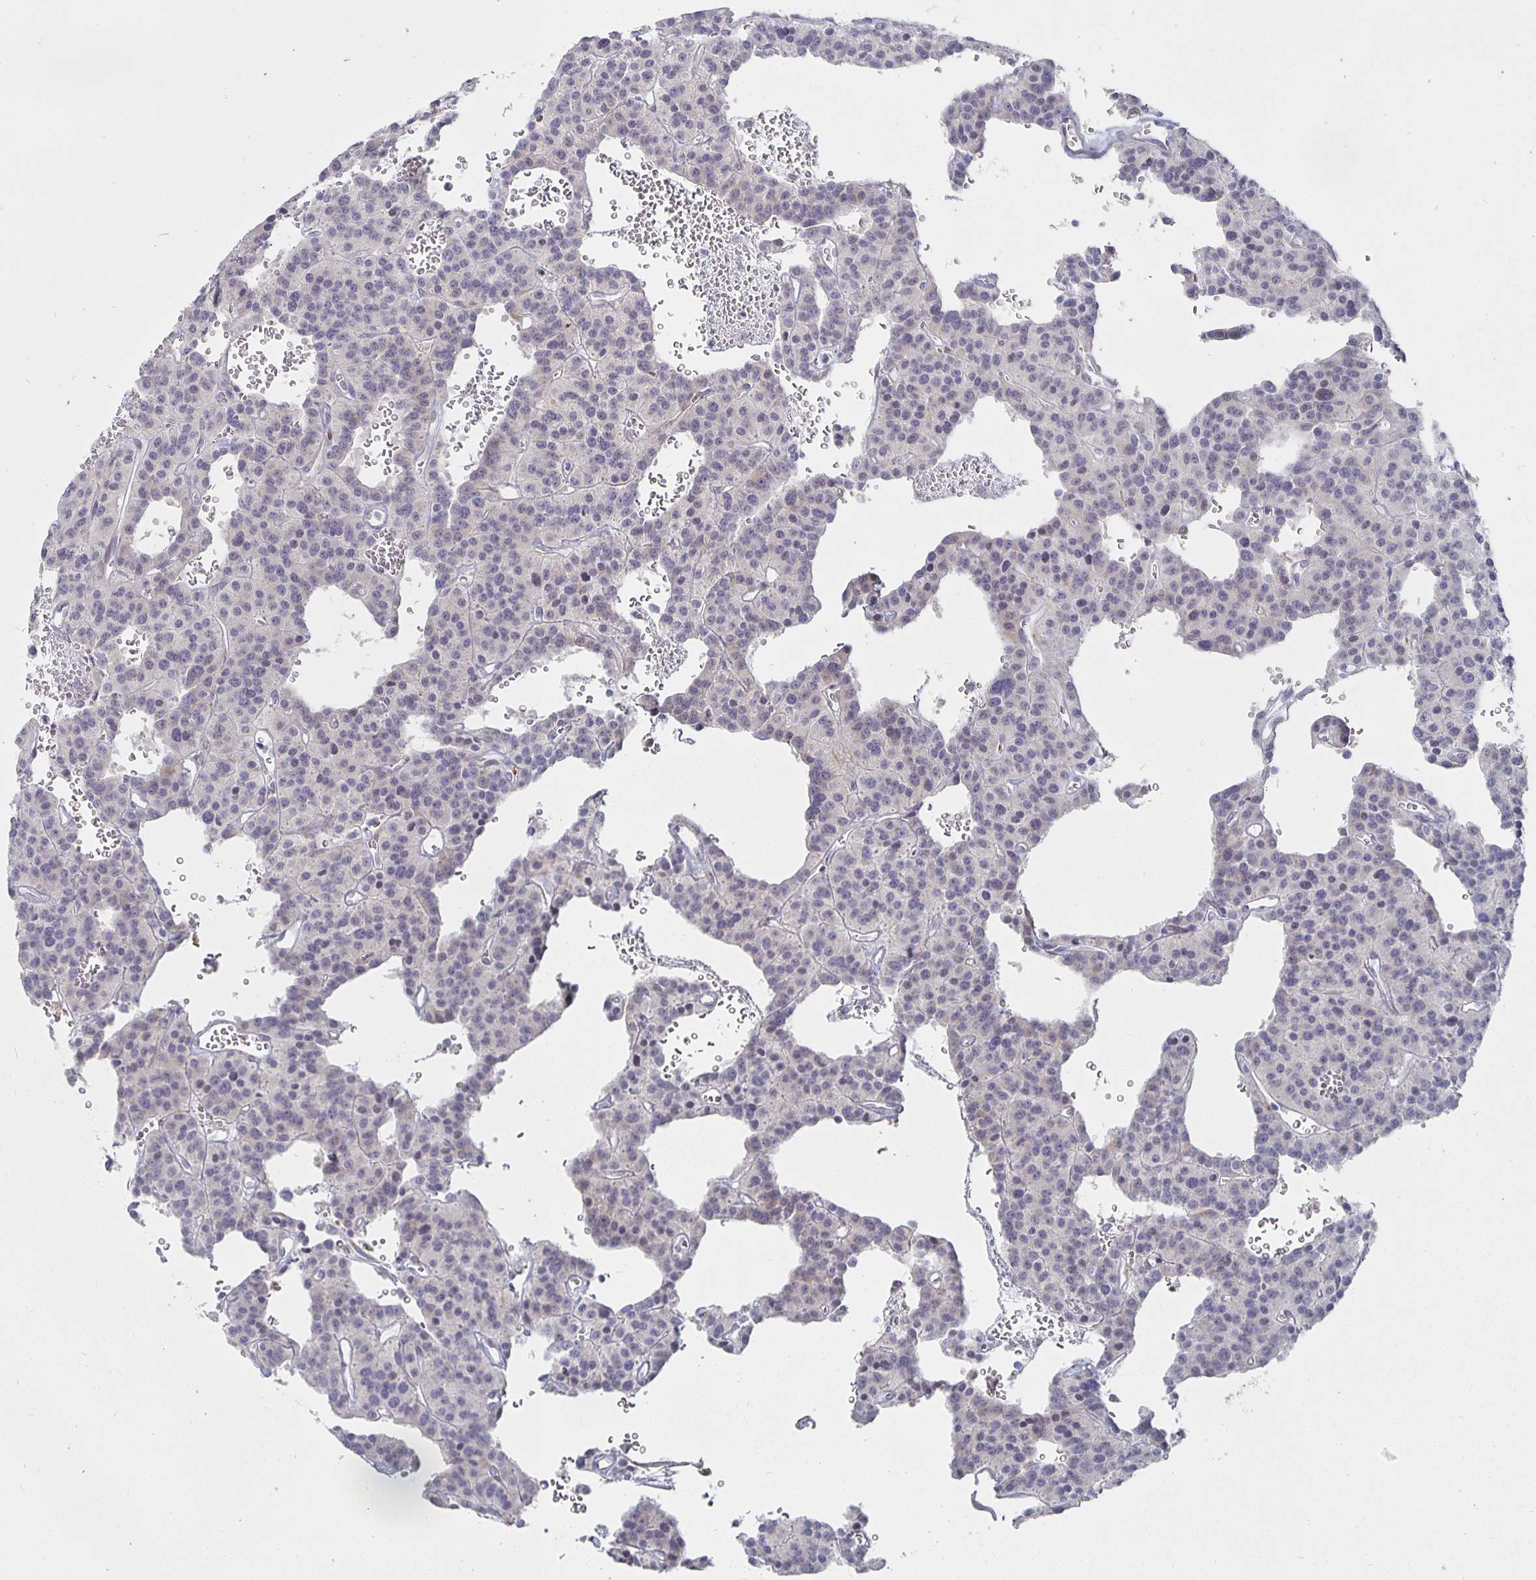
{"staining": {"intensity": "negative", "quantity": "none", "location": "none"}, "tissue": "carcinoid", "cell_type": "Tumor cells", "image_type": "cancer", "snomed": [{"axis": "morphology", "description": "Carcinoid, malignant, NOS"}, {"axis": "topography", "description": "Lung"}], "caption": "The micrograph shows no staining of tumor cells in carcinoid.", "gene": "S100G", "patient": {"sex": "female", "age": 71}}